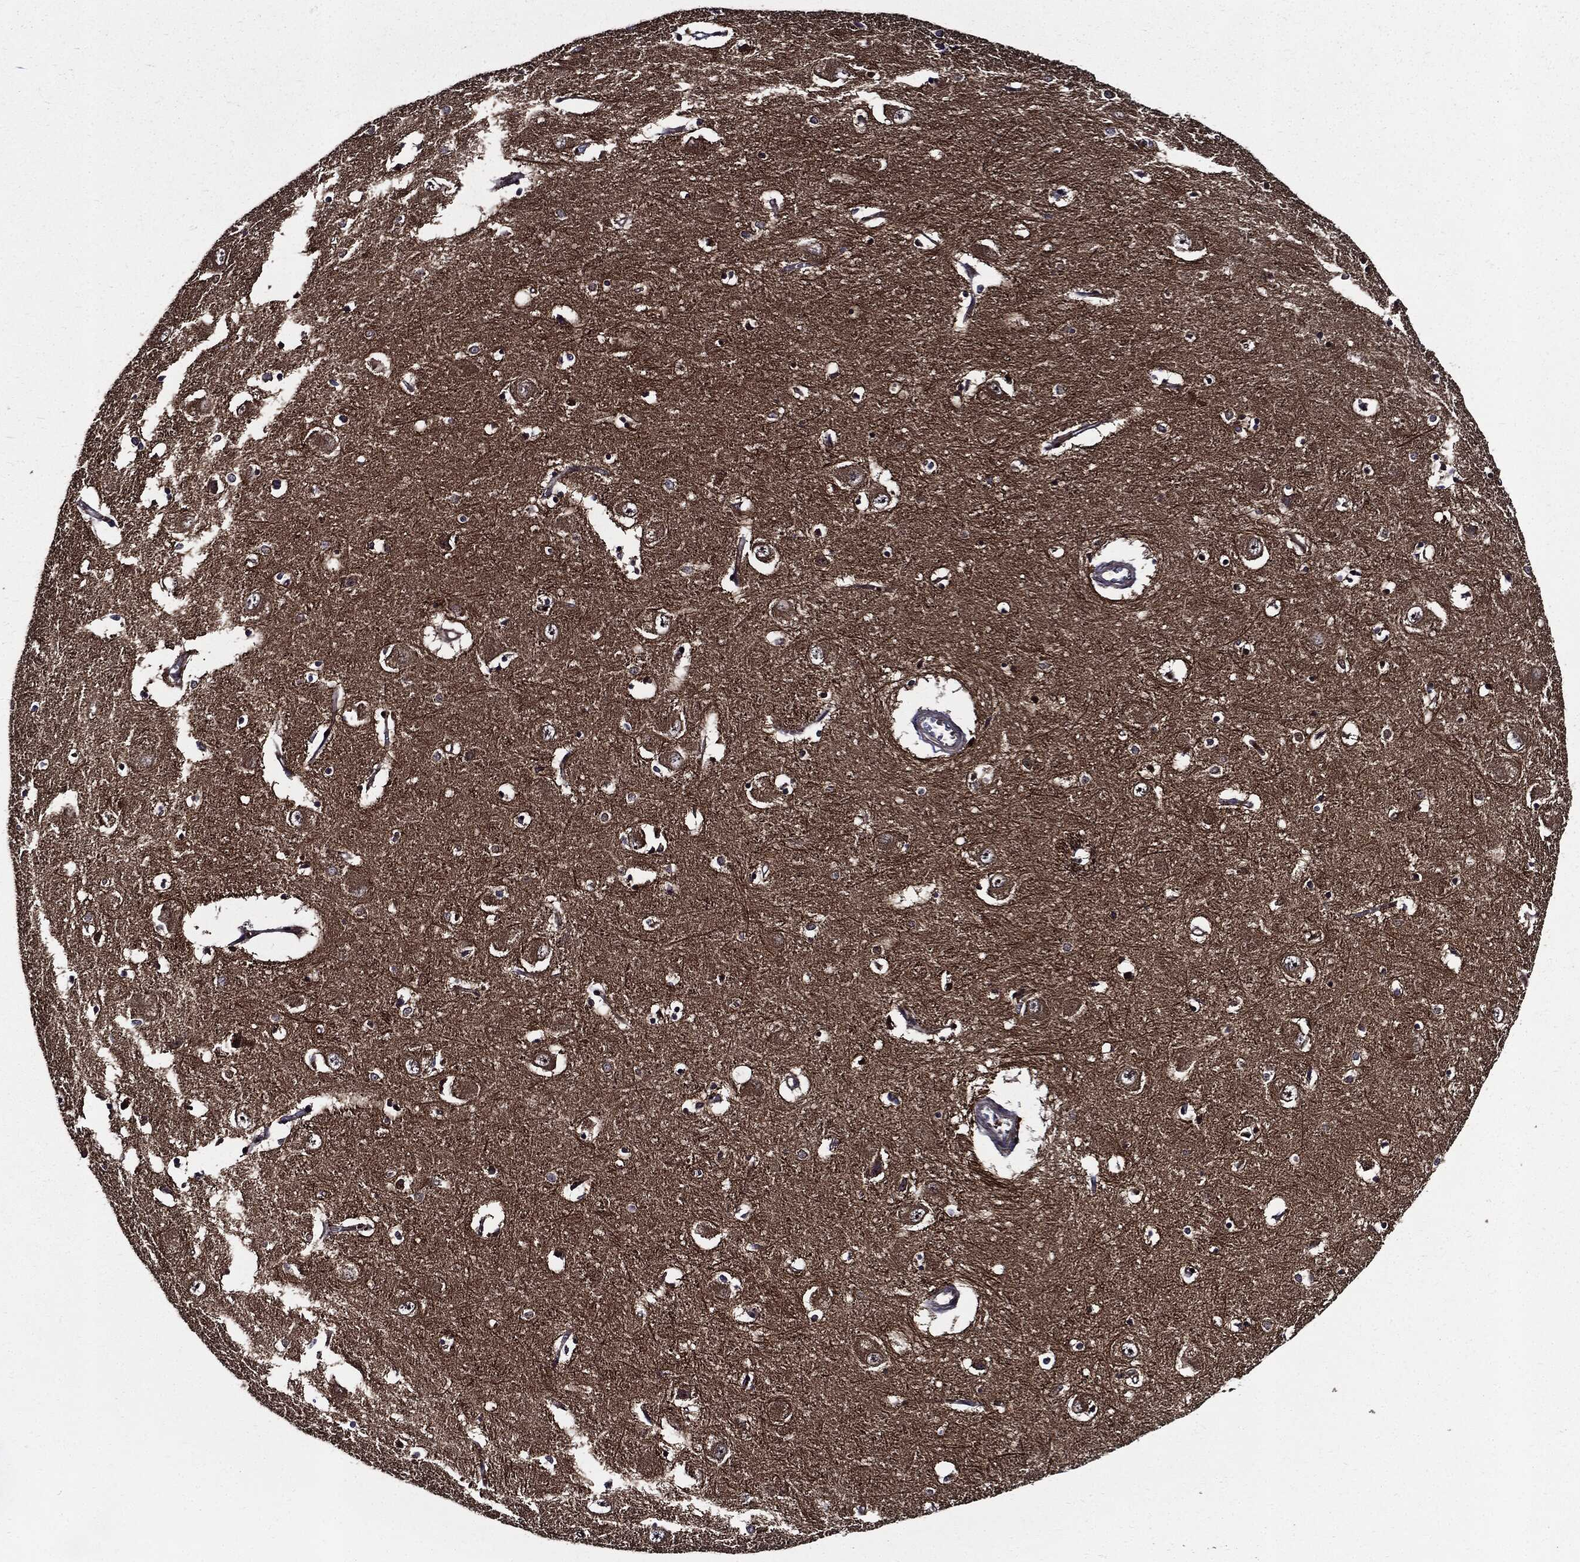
{"staining": {"intensity": "moderate", "quantity": "<25%", "location": "cytoplasmic/membranous,nuclear"}, "tissue": "caudate", "cell_type": "Glial cells", "image_type": "normal", "snomed": [{"axis": "morphology", "description": "Normal tissue, NOS"}, {"axis": "topography", "description": "Lateral ventricle wall"}], "caption": "Protein expression analysis of benign human caudate reveals moderate cytoplasmic/membranous,nuclear positivity in about <25% of glial cells. The staining is performed using DAB (3,3'-diaminobenzidine) brown chromogen to label protein expression. The nuclei are counter-stained blue using hematoxylin.", "gene": "HTT", "patient": {"sex": "male", "age": 54}}